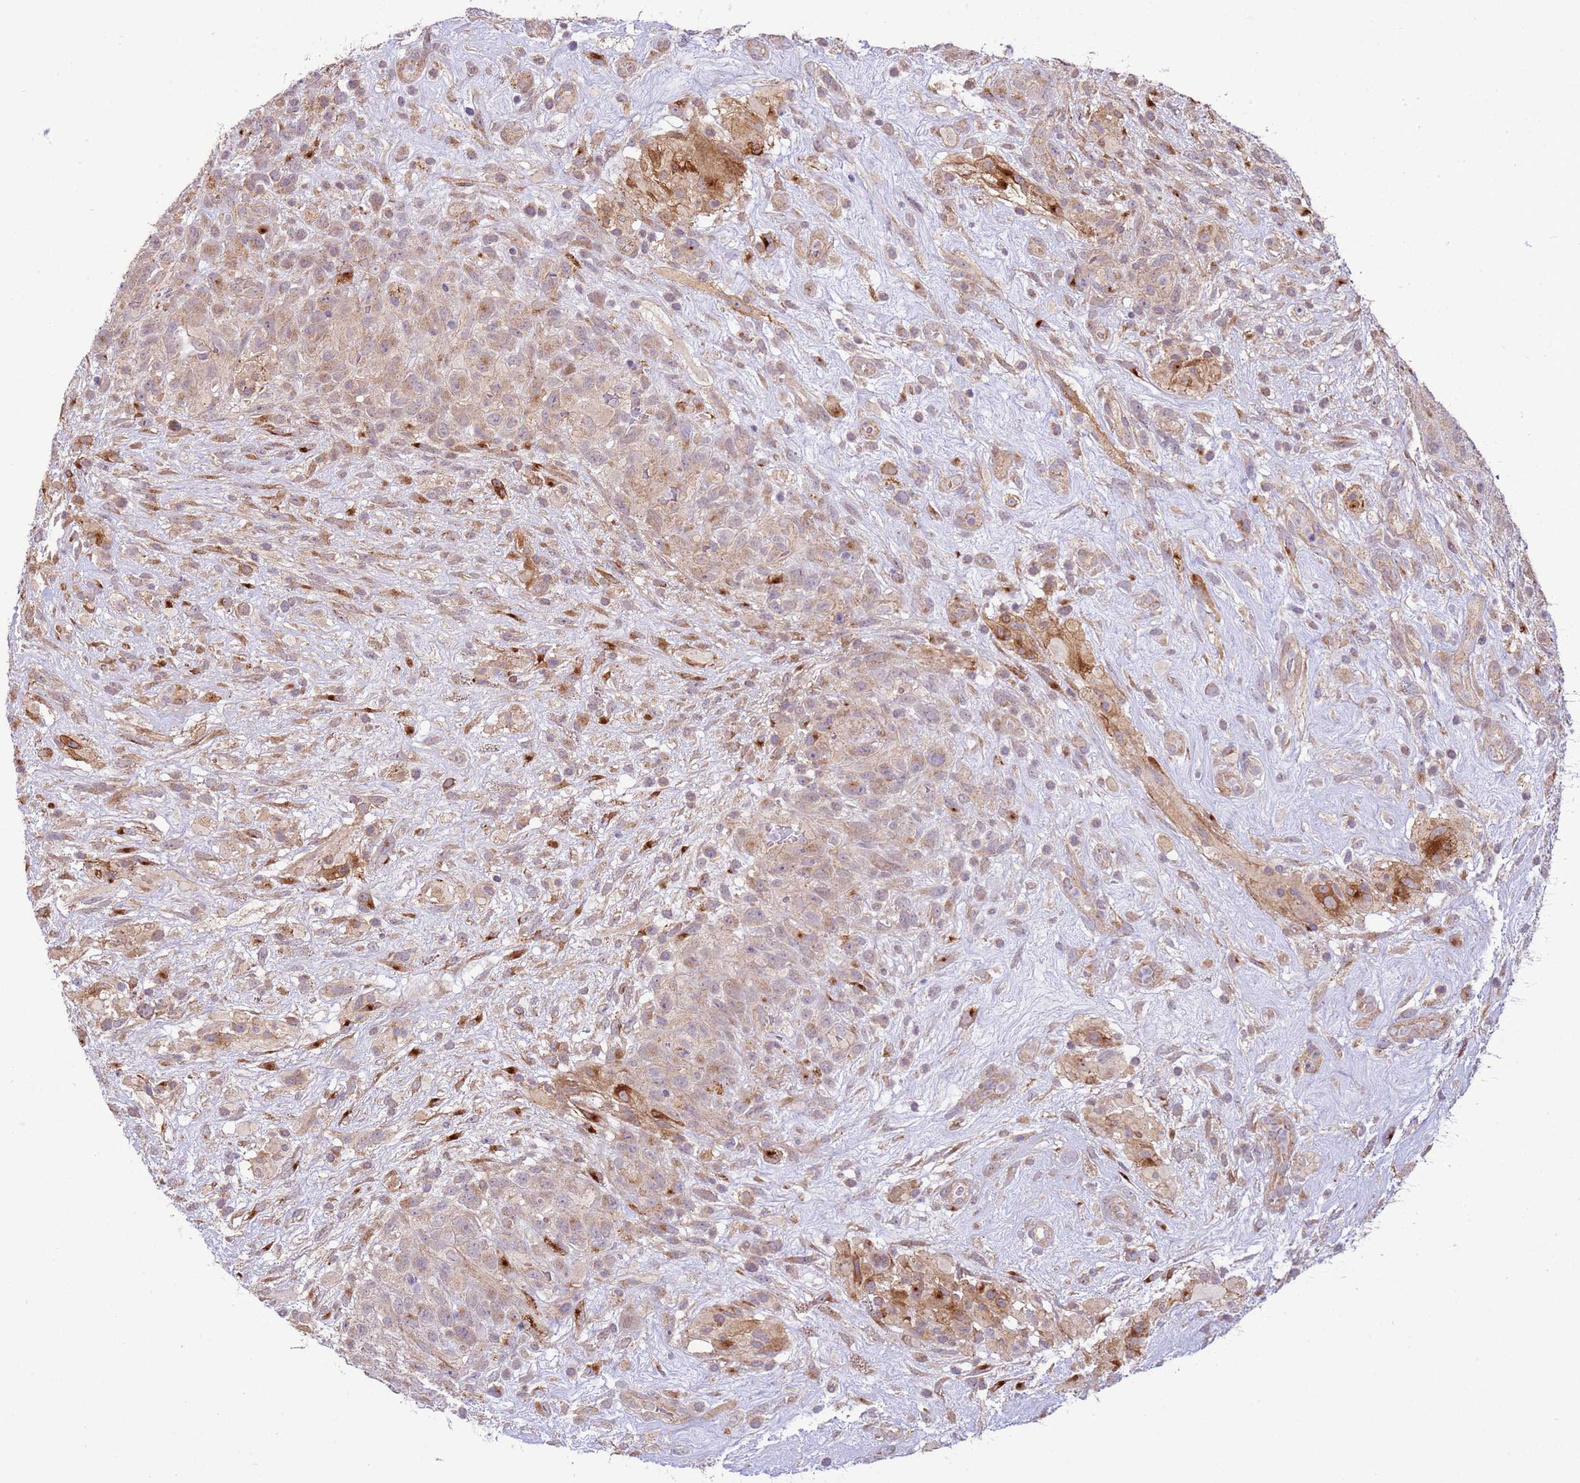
{"staining": {"intensity": "weak", "quantity": "25%-75%", "location": "cytoplasmic/membranous"}, "tissue": "glioma", "cell_type": "Tumor cells", "image_type": "cancer", "snomed": [{"axis": "morphology", "description": "Glioma, malignant, High grade"}, {"axis": "topography", "description": "Brain"}], "caption": "Immunohistochemical staining of glioma displays weak cytoplasmic/membranous protein positivity in approximately 25%-75% of tumor cells.", "gene": "SCARA3", "patient": {"sex": "male", "age": 61}}